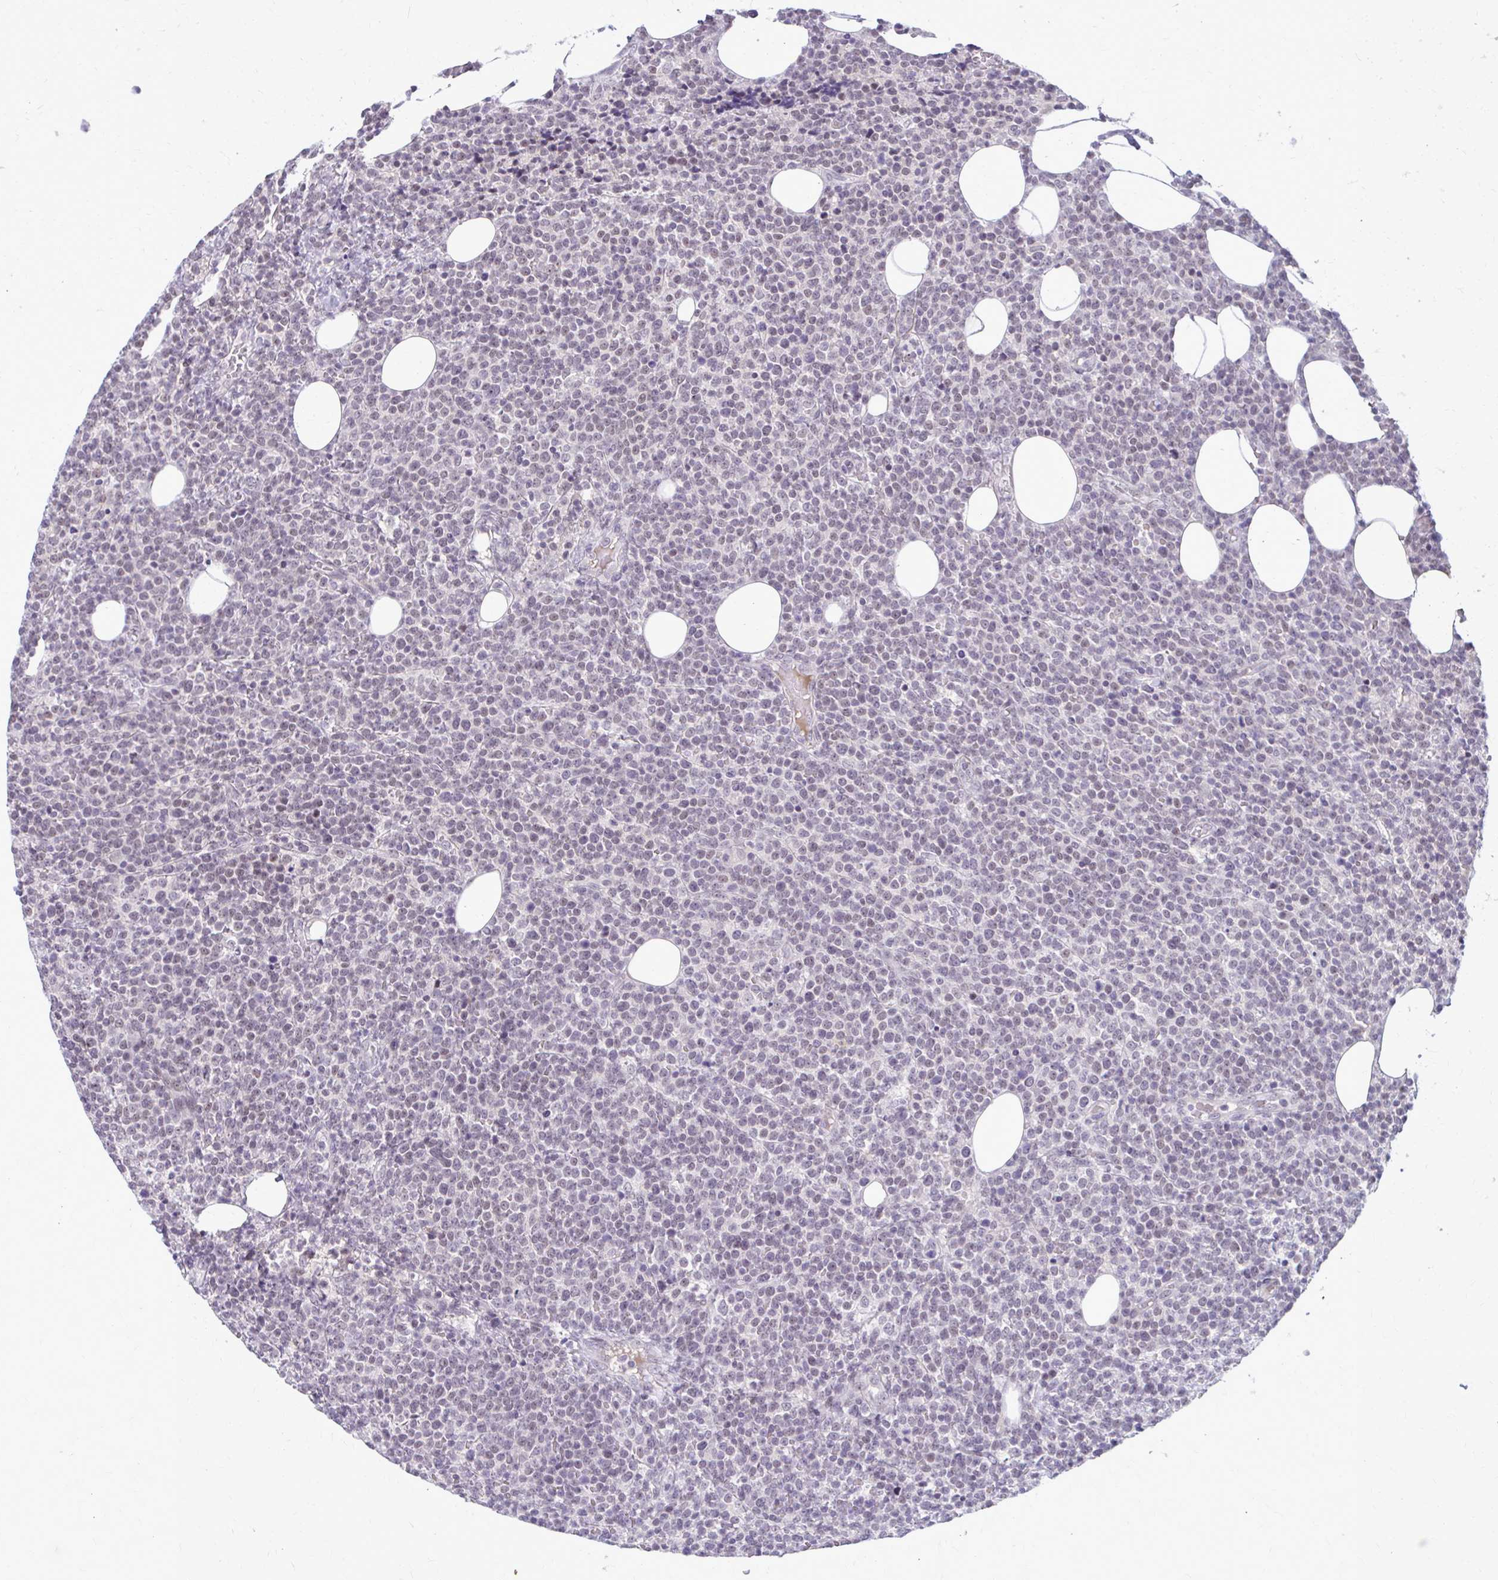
{"staining": {"intensity": "negative", "quantity": "none", "location": "none"}, "tissue": "lymphoma", "cell_type": "Tumor cells", "image_type": "cancer", "snomed": [{"axis": "morphology", "description": "Malignant lymphoma, non-Hodgkin's type, High grade"}, {"axis": "topography", "description": "Lymph node"}], "caption": "The immunohistochemistry (IHC) photomicrograph has no significant positivity in tumor cells of lymphoma tissue. (Stains: DAB (3,3'-diaminobenzidine) IHC with hematoxylin counter stain, Microscopy: brightfield microscopy at high magnification).", "gene": "MAF1", "patient": {"sex": "male", "age": 61}}